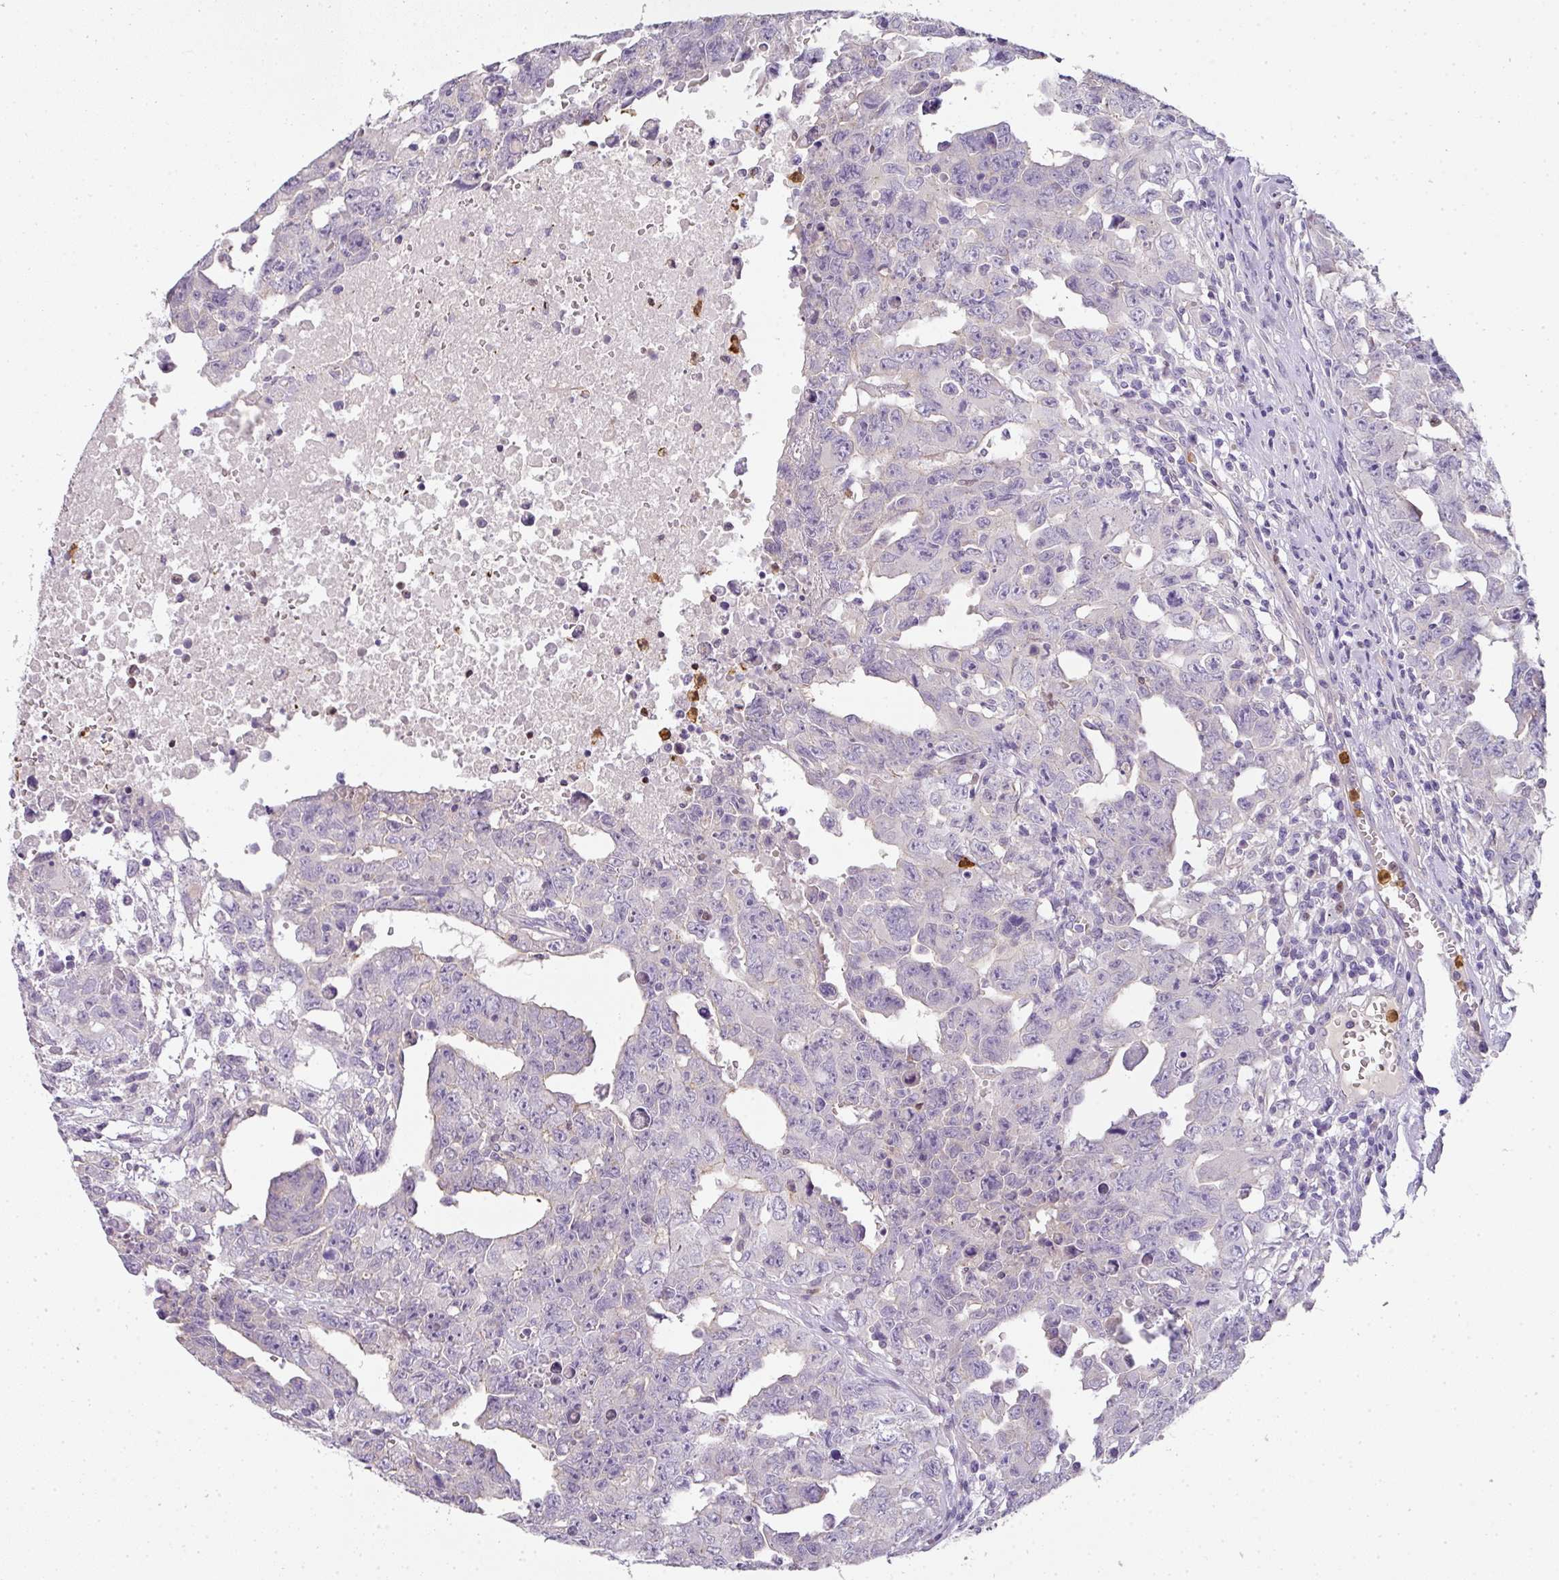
{"staining": {"intensity": "negative", "quantity": "none", "location": "none"}, "tissue": "testis cancer", "cell_type": "Tumor cells", "image_type": "cancer", "snomed": [{"axis": "morphology", "description": "Carcinoma, Embryonal, NOS"}, {"axis": "topography", "description": "Testis"}], "caption": "DAB immunohistochemical staining of human testis embryonal carcinoma shows no significant expression in tumor cells.", "gene": "HHEX", "patient": {"sex": "male", "age": 24}}